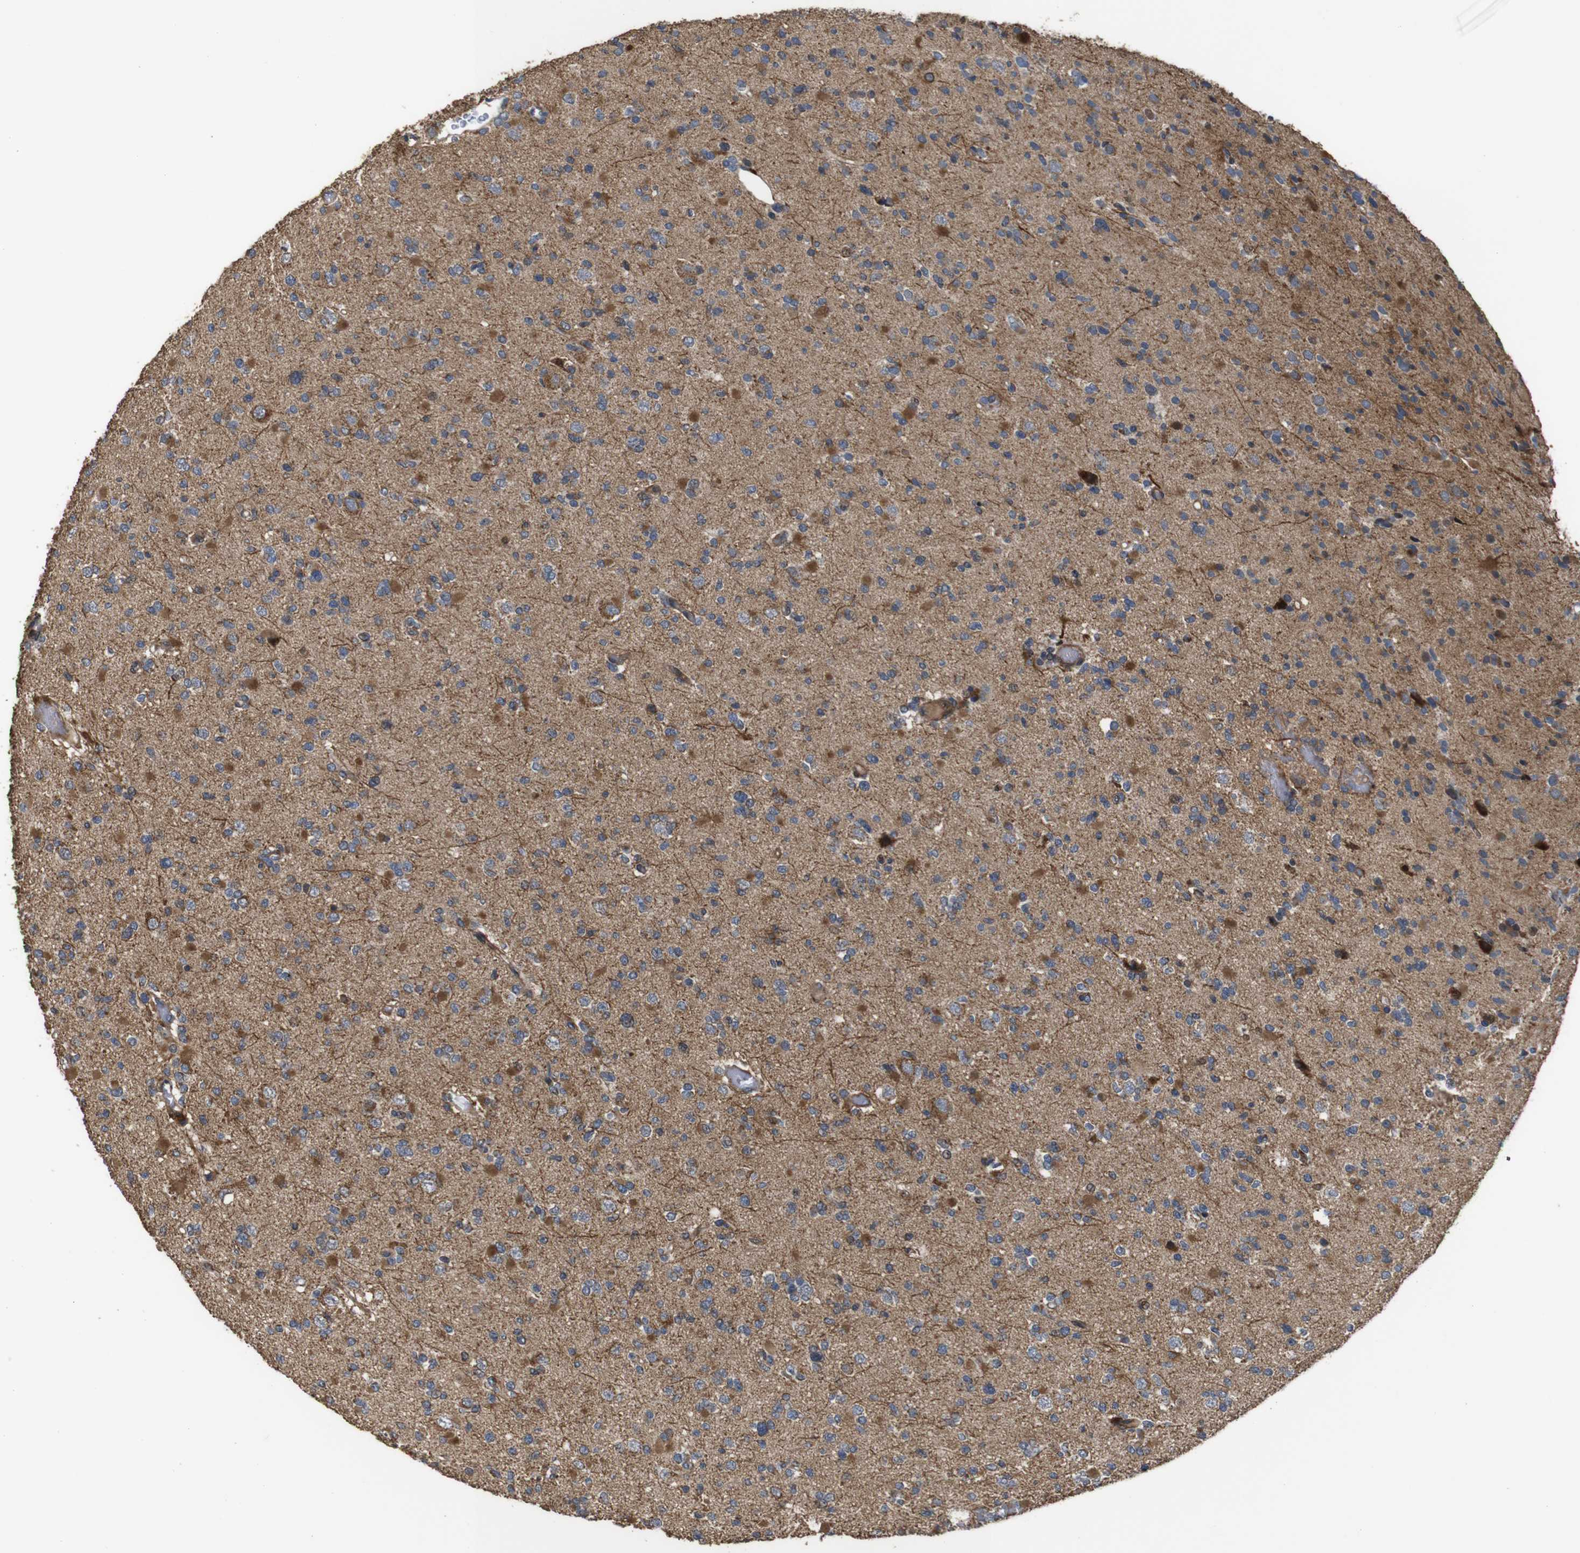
{"staining": {"intensity": "moderate", "quantity": "25%-75%", "location": "cytoplasmic/membranous"}, "tissue": "glioma", "cell_type": "Tumor cells", "image_type": "cancer", "snomed": [{"axis": "morphology", "description": "Glioma, malignant, Low grade"}, {"axis": "topography", "description": "Brain"}], "caption": "This photomicrograph displays glioma stained with immunohistochemistry (IHC) to label a protein in brown. The cytoplasmic/membranous of tumor cells show moderate positivity for the protein. Nuclei are counter-stained blue.", "gene": "SNN", "patient": {"sex": "female", "age": 22}}